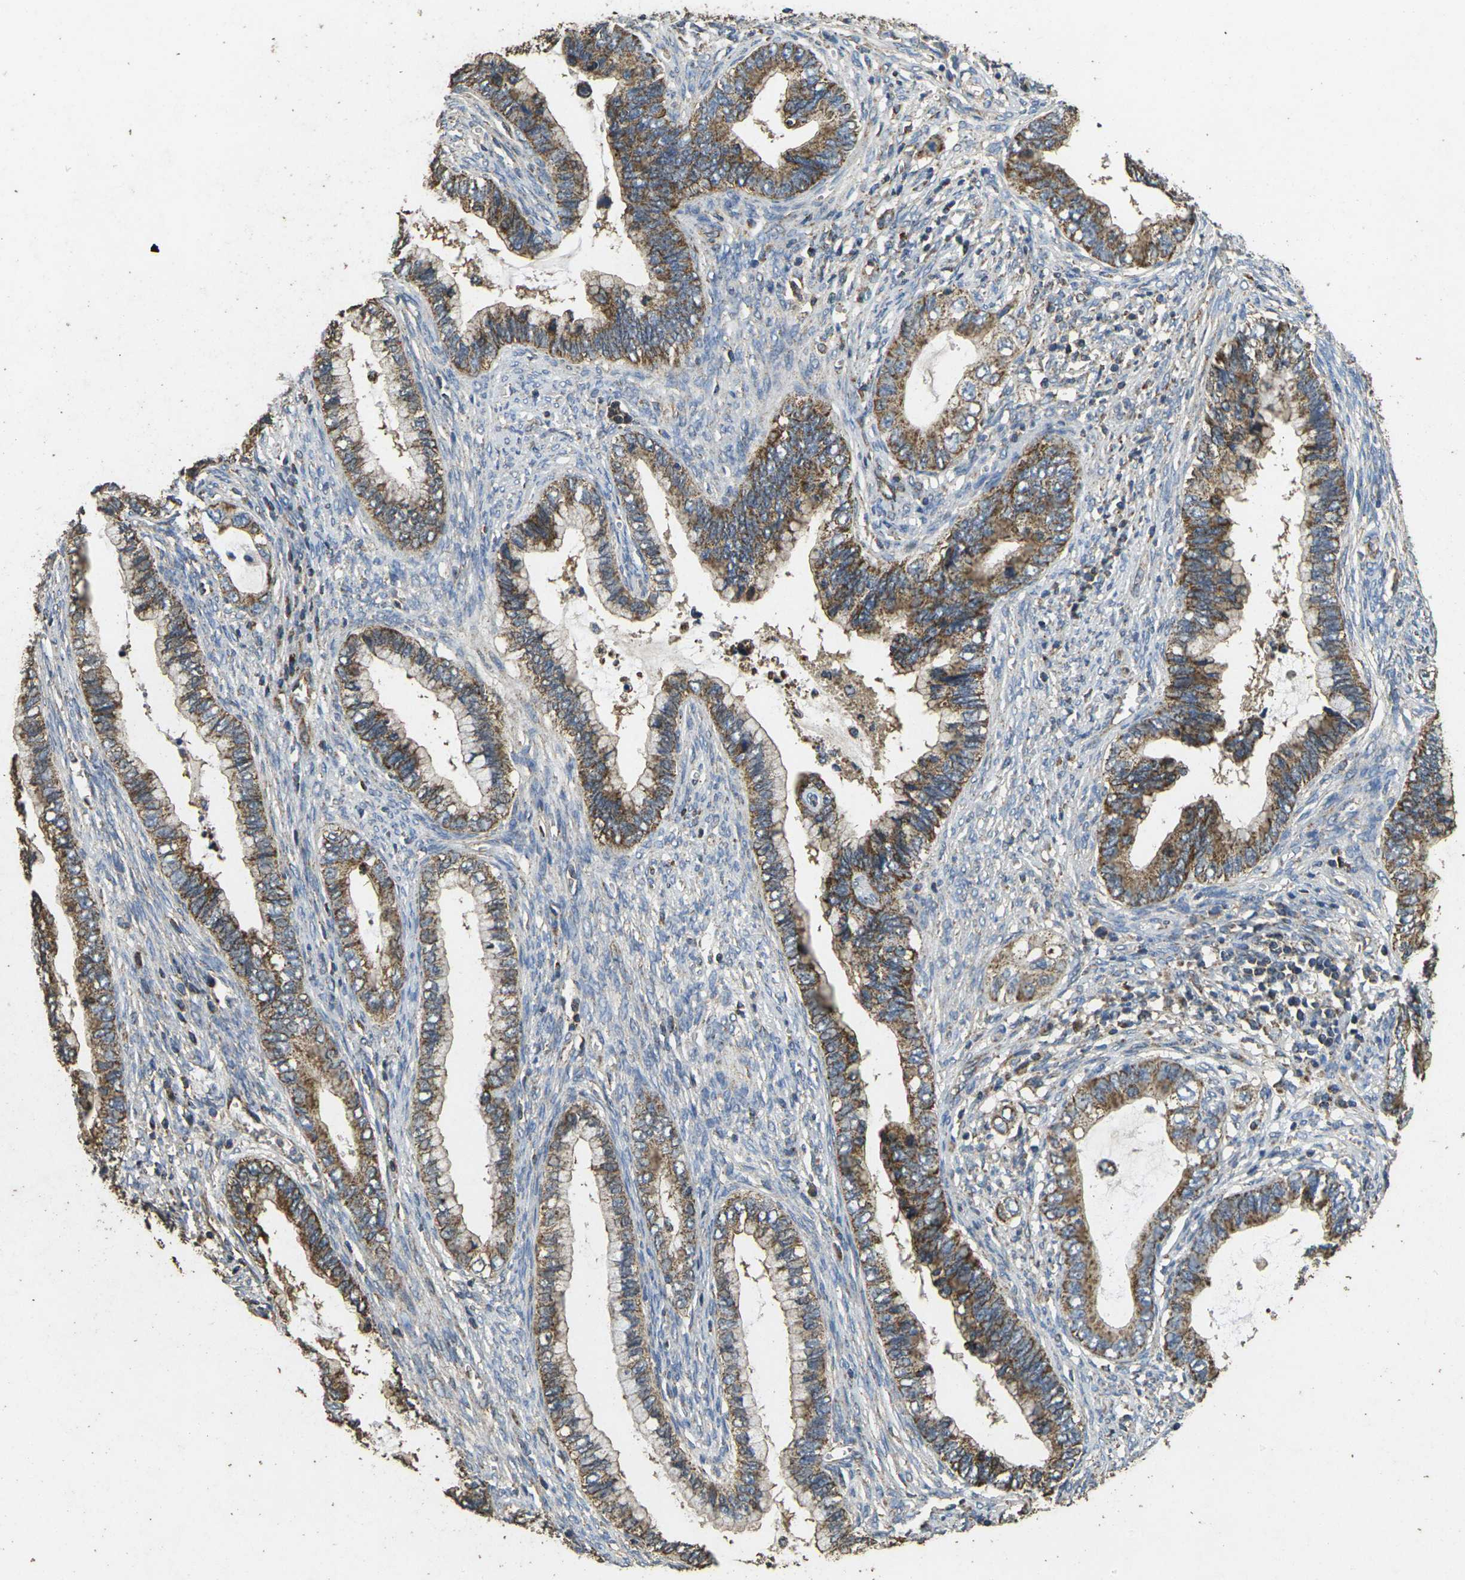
{"staining": {"intensity": "moderate", "quantity": ">75%", "location": "cytoplasmic/membranous"}, "tissue": "cervical cancer", "cell_type": "Tumor cells", "image_type": "cancer", "snomed": [{"axis": "morphology", "description": "Adenocarcinoma, NOS"}, {"axis": "topography", "description": "Cervix"}], "caption": "An immunohistochemistry (IHC) histopathology image of tumor tissue is shown. Protein staining in brown highlights moderate cytoplasmic/membranous positivity in cervical adenocarcinoma within tumor cells.", "gene": "MAPK11", "patient": {"sex": "female", "age": 44}}